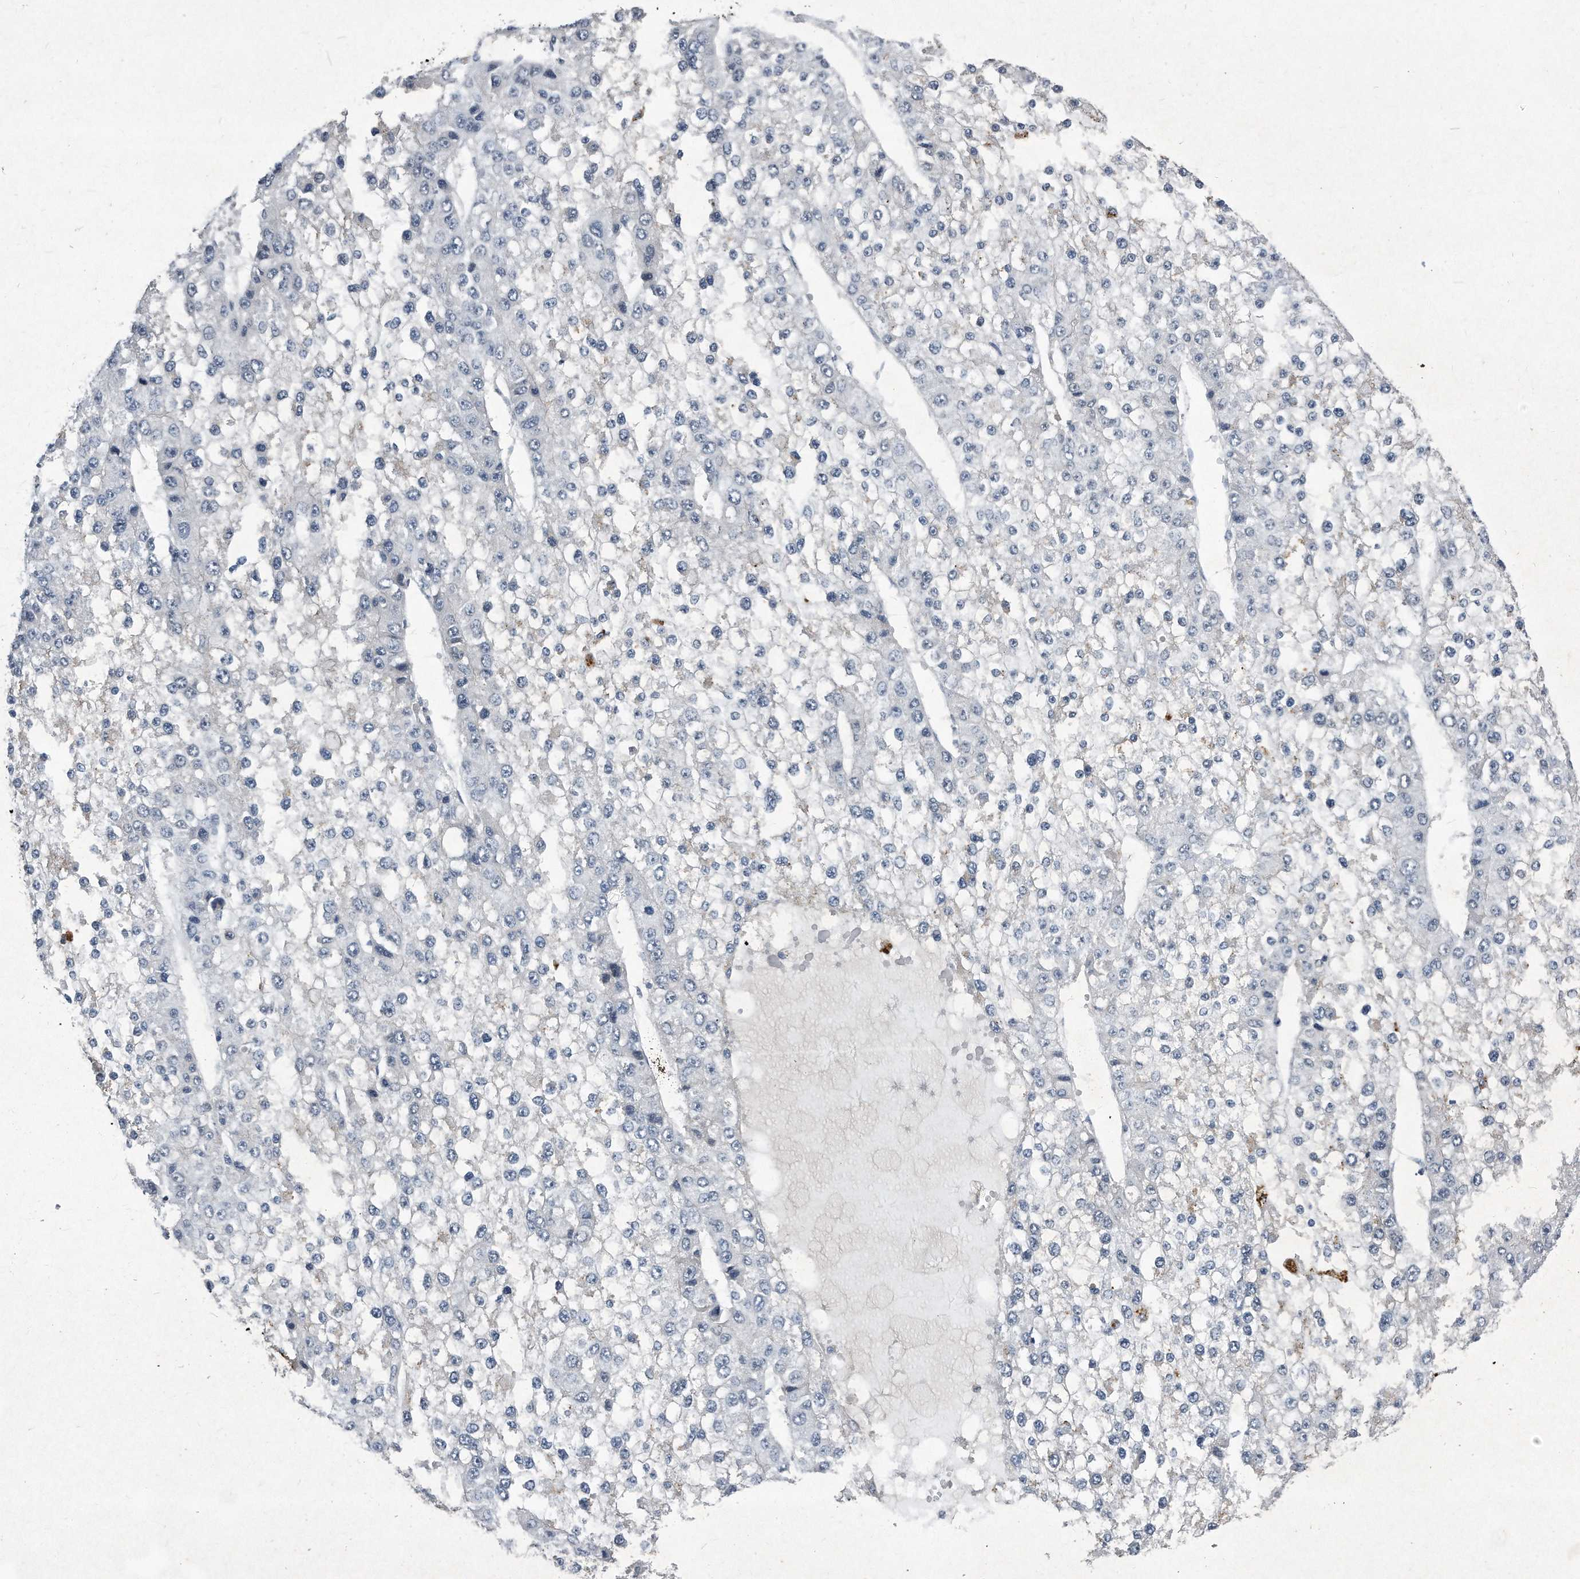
{"staining": {"intensity": "negative", "quantity": "none", "location": "none"}, "tissue": "liver cancer", "cell_type": "Tumor cells", "image_type": "cancer", "snomed": [{"axis": "morphology", "description": "Carcinoma, Hepatocellular, NOS"}, {"axis": "topography", "description": "Liver"}], "caption": "This micrograph is of liver cancer stained with immunohistochemistry to label a protein in brown with the nuclei are counter-stained blue. There is no positivity in tumor cells.", "gene": "MAP2K6", "patient": {"sex": "female", "age": 73}}